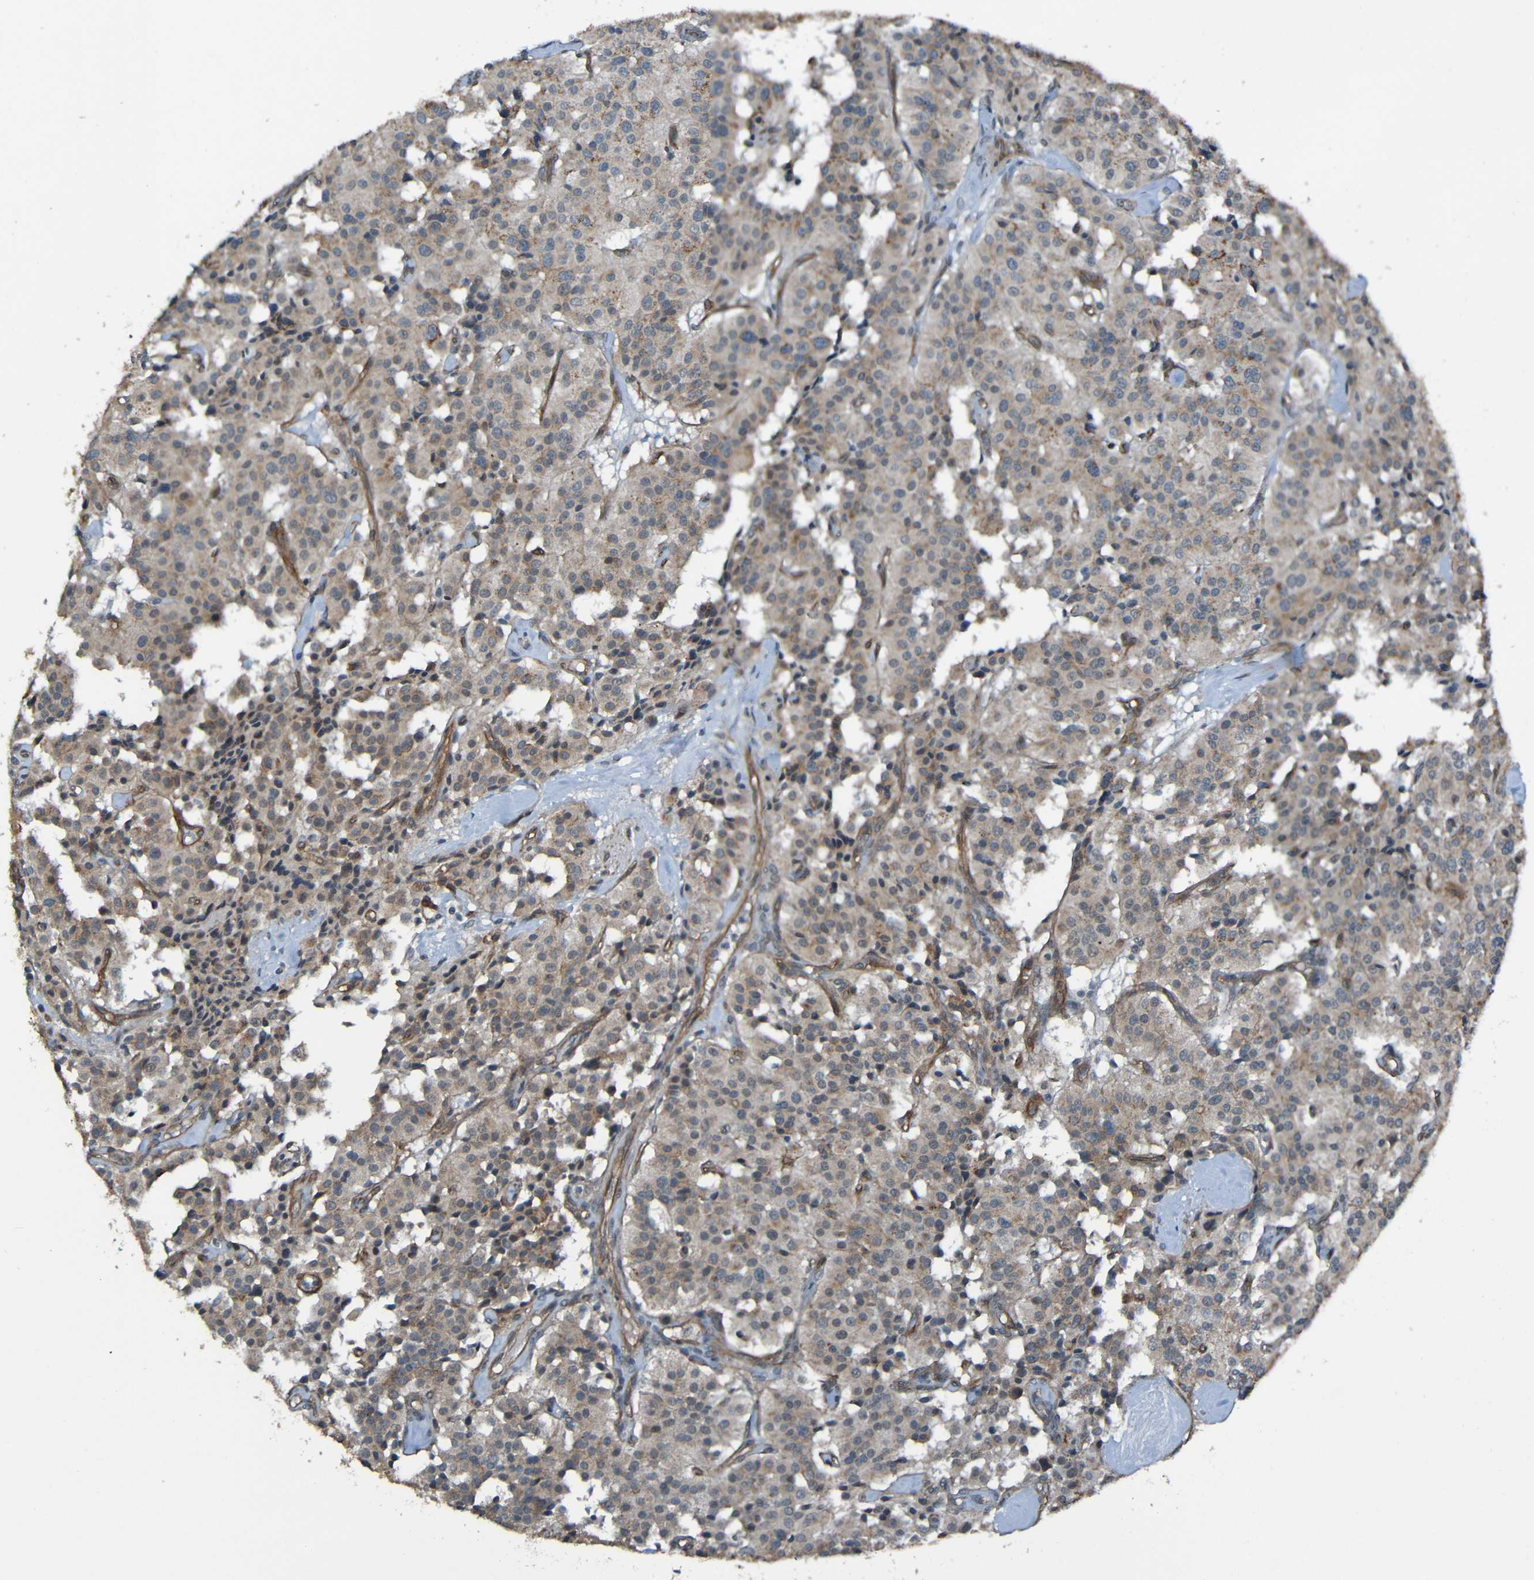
{"staining": {"intensity": "weak", "quantity": "25%-75%", "location": "cytoplasmic/membranous"}, "tissue": "carcinoid", "cell_type": "Tumor cells", "image_type": "cancer", "snomed": [{"axis": "morphology", "description": "Carcinoid, malignant, NOS"}, {"axis": "topography", "description": "Lung"}], "caption": "The histopathology image demonstrates a brown stain indicating the presence of a protein in the cytoplasmic/membranous of tumor cells in carcinoid (malignant). (DAB IHC with brightfield microscopy, high magnification).", "gene": "LGR5", "patient": {"sex": "male", "age": 30}}